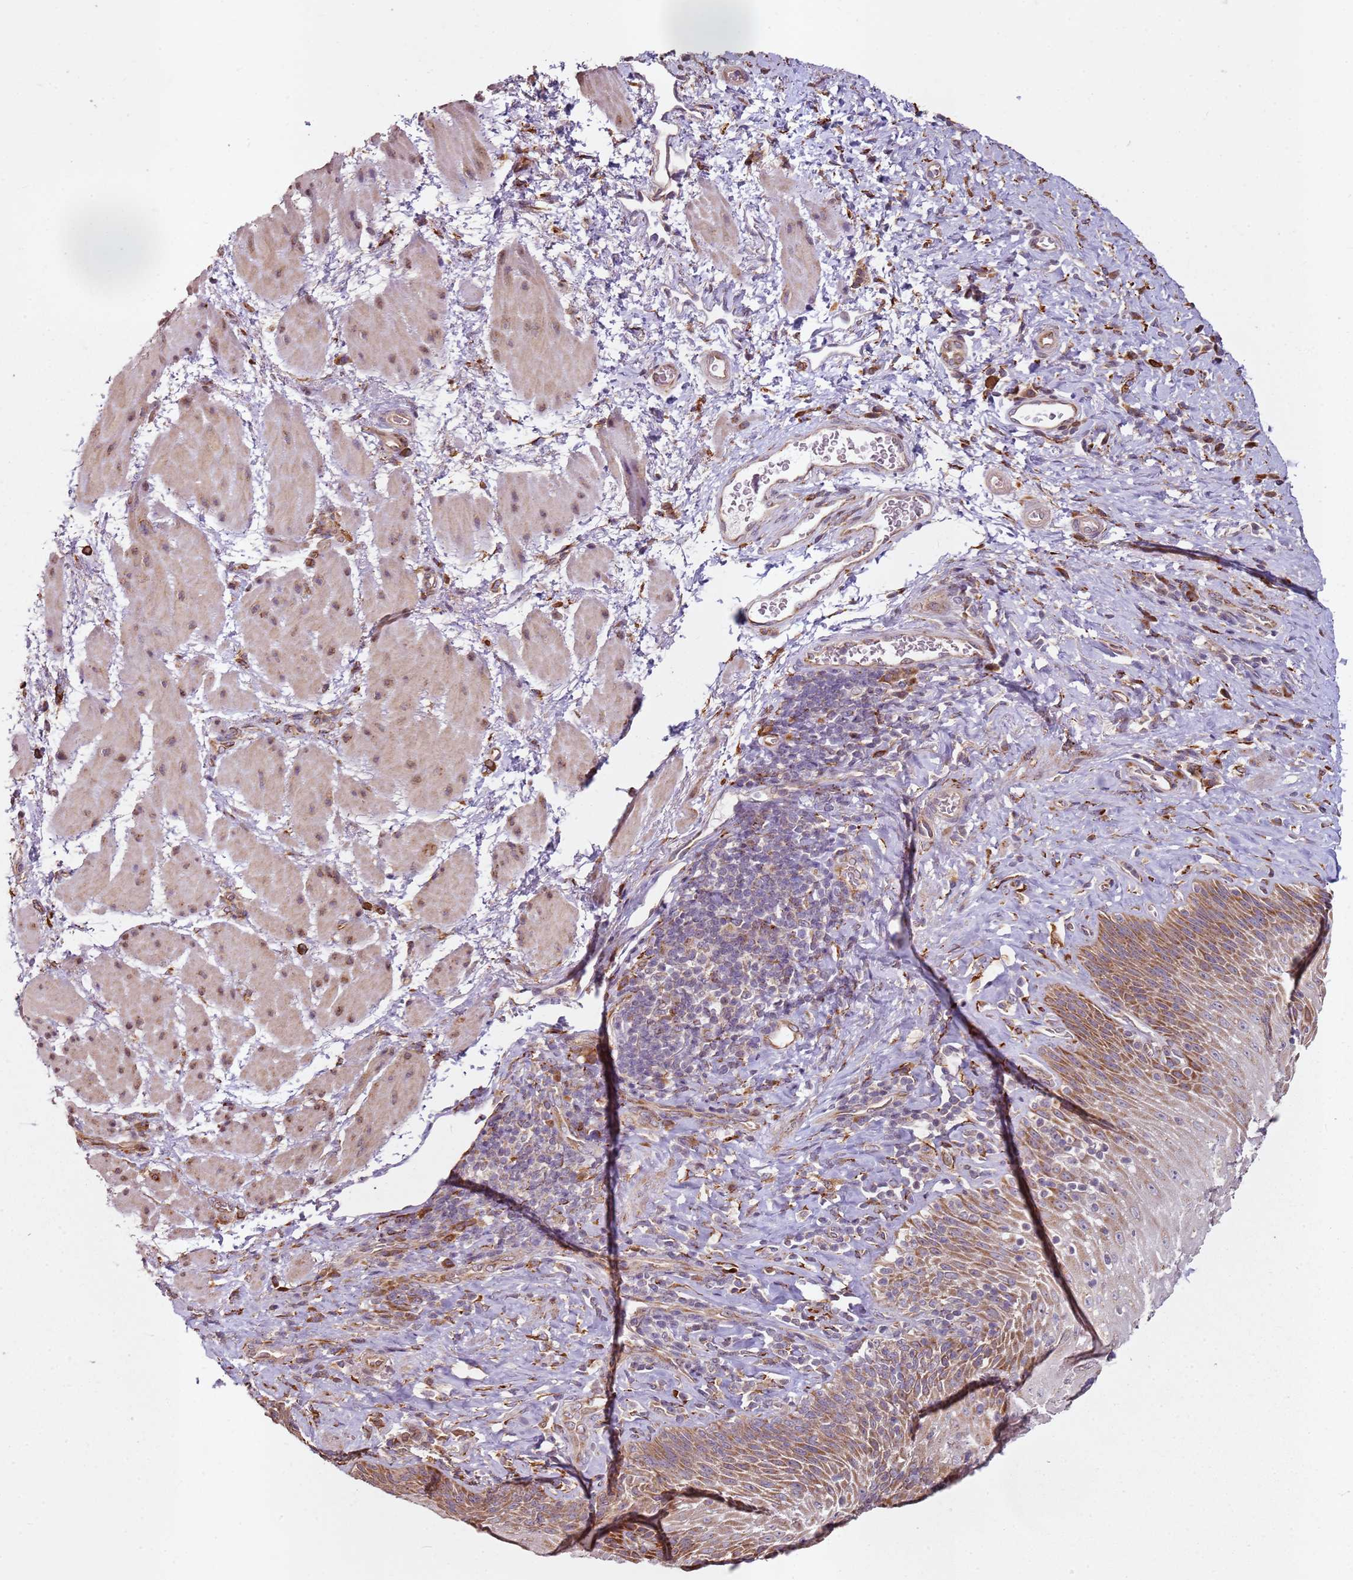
{"staining": {"intensity": "moderate", "quantity": ">75%", "location": "cytoplasmic/membranous"}, "tissue": "esophagus", "cell_type": "Squamous epithelial cells", "image_type": "normal", "snomed": [{"axis": "morphology", "description": "Normal tissue, NOS"}, {"axis": "topography", "description": "Esophagus"}], "caption": "High-power microscopy captured an IHC image of normal esophagus, revealing moderate cytoplasmic/membranous staining in approximately >75% of squamous epithelial cells.", "gene": "ARFRP1", "patient": {"sex": "female", "age": 61}}